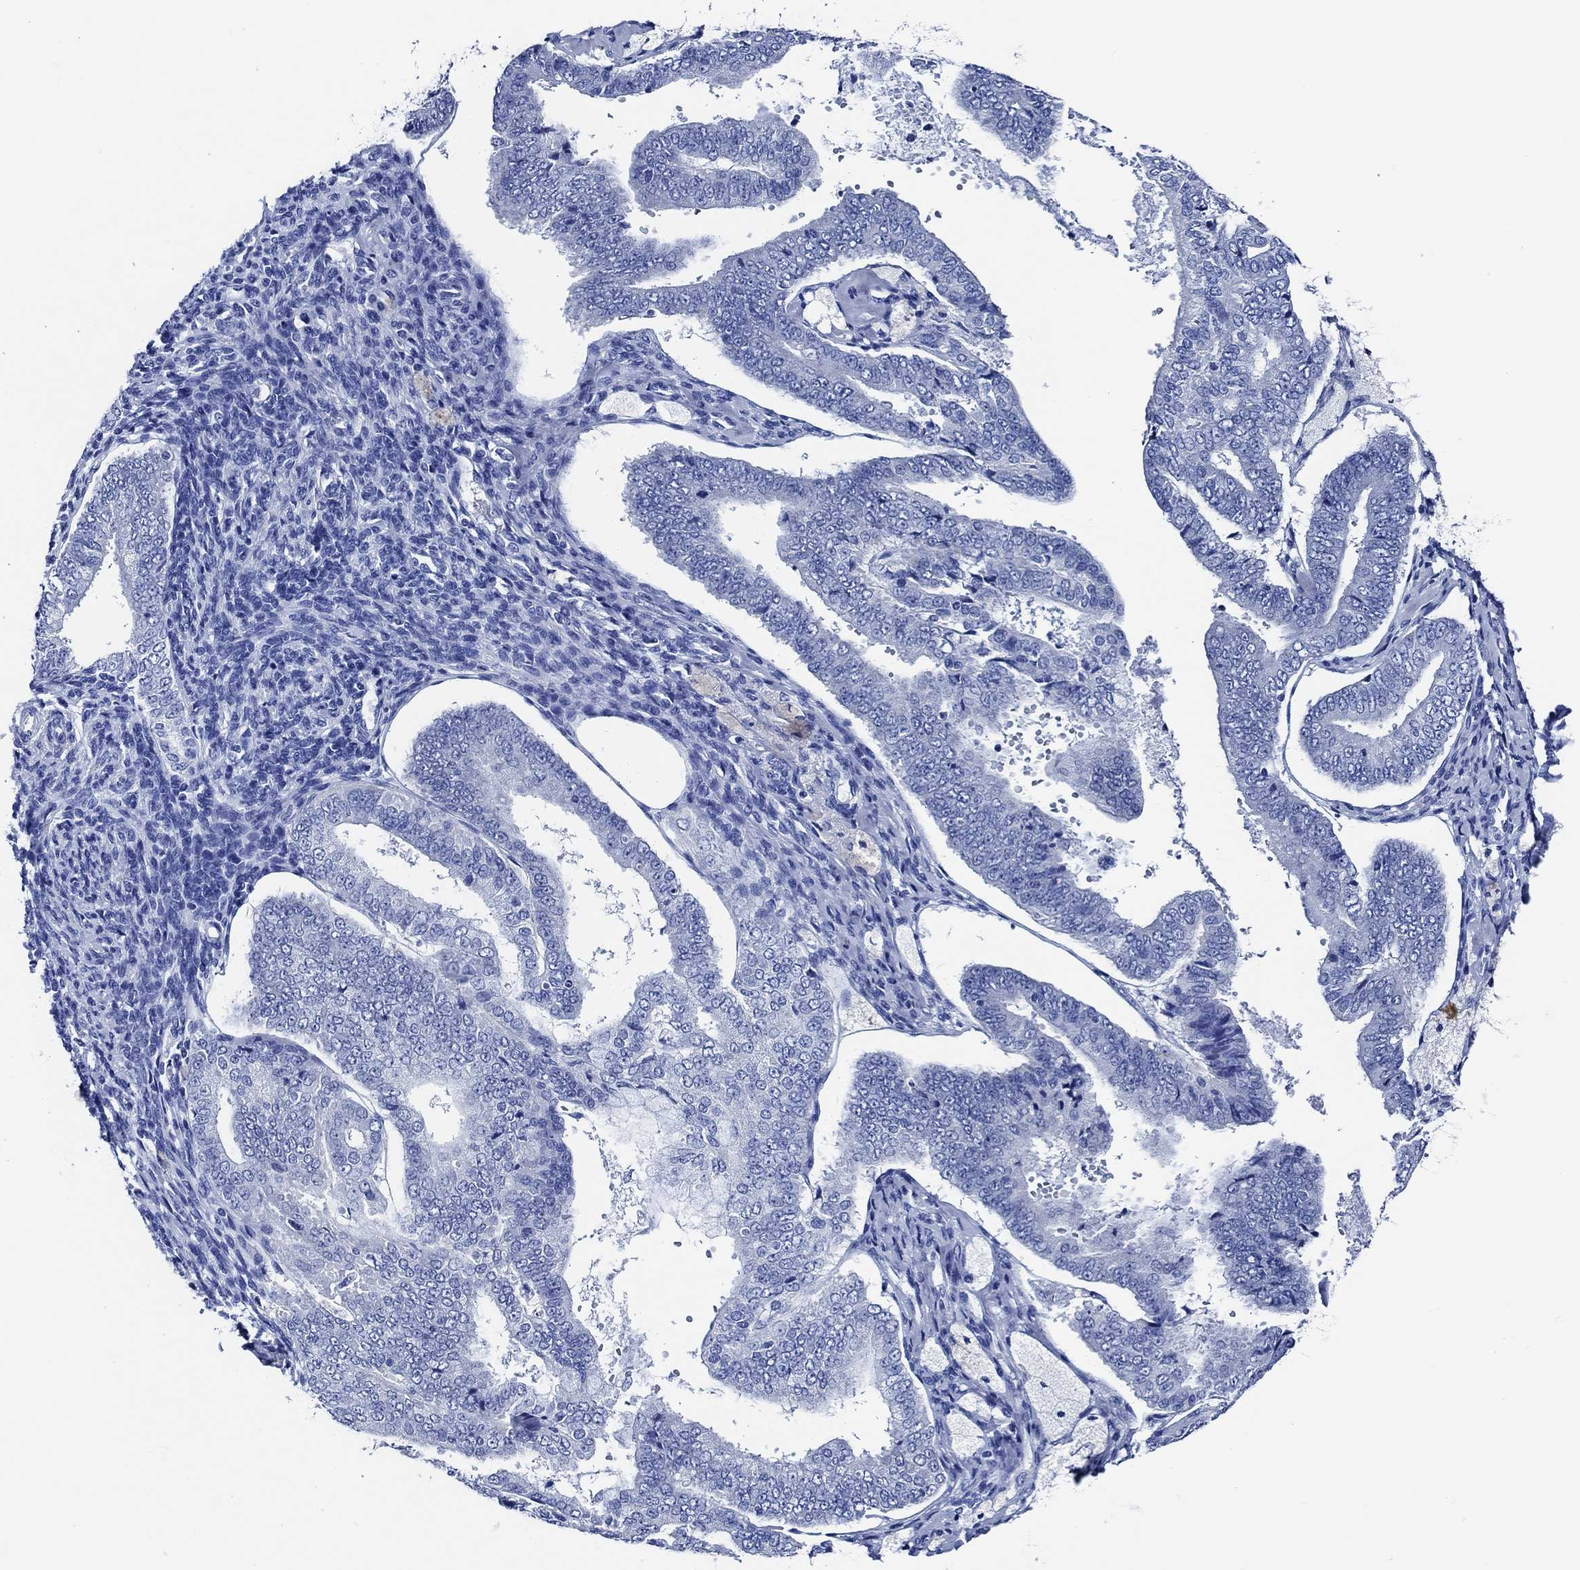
{"staining": {"intensity": "negative", "quantity": "none", "location": "none"}, "tissue": "endometrial cancer", "cell_type": "Tumor cells", "image_type": "cancer", "snomed": [{"axis": "morphology", "description": "Adenocarcinoma, NOS"}, {"axis": "topography", "description": "Endometrium"}], "caption": "IHC image of neoplastic tissue: endometrial cancer (adenocarcinoma) stained with DAB (3,3'-diaminobenzidine) demonstrates no significant protein positivity in tumor cells. Nuclei are stained in blue.", "gene": "WDR62", "patient": {"sex": "female", "age": 63}}